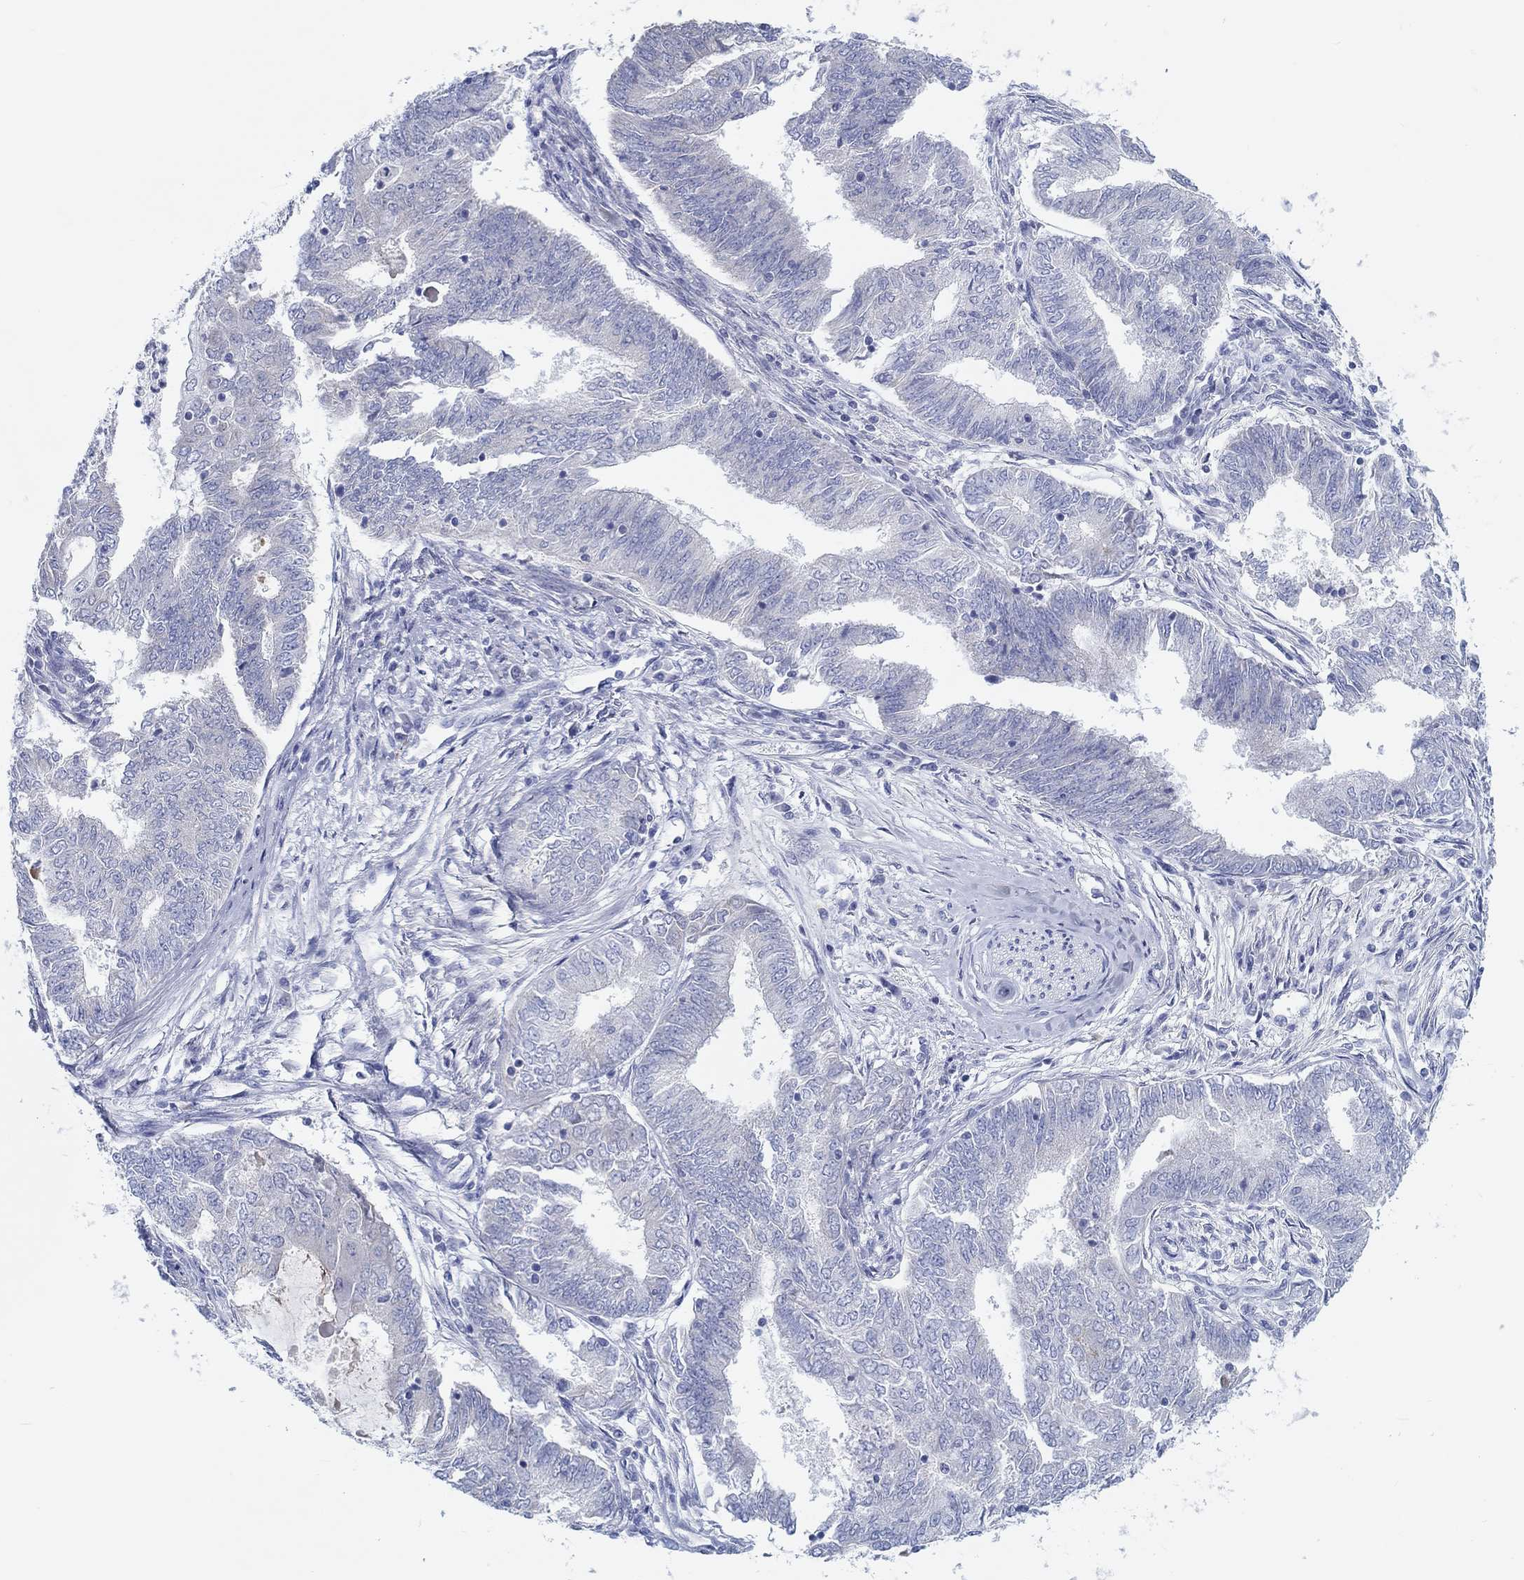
{"staining": {"intensity": "negative", "quantity": "none", "location": "none"}, "tissue": "endometrial cancer", "cell_type": "Tumor cells", "image_type": "cancer", "snomed": [{"axis": "morphology", "description": "Adenocarcinoma, NOS"}, {"axis": "topography", "description": "Endometrium"}], "caption": "High power microscopy micrograph of an immunohistochemistry (IHC) histopathology image of adenocarcinoma (endometrial), revealing no significant expression in tumor cells.", "gene": "HAPLN4", "patient": {"sex": "female", "age": 62}}